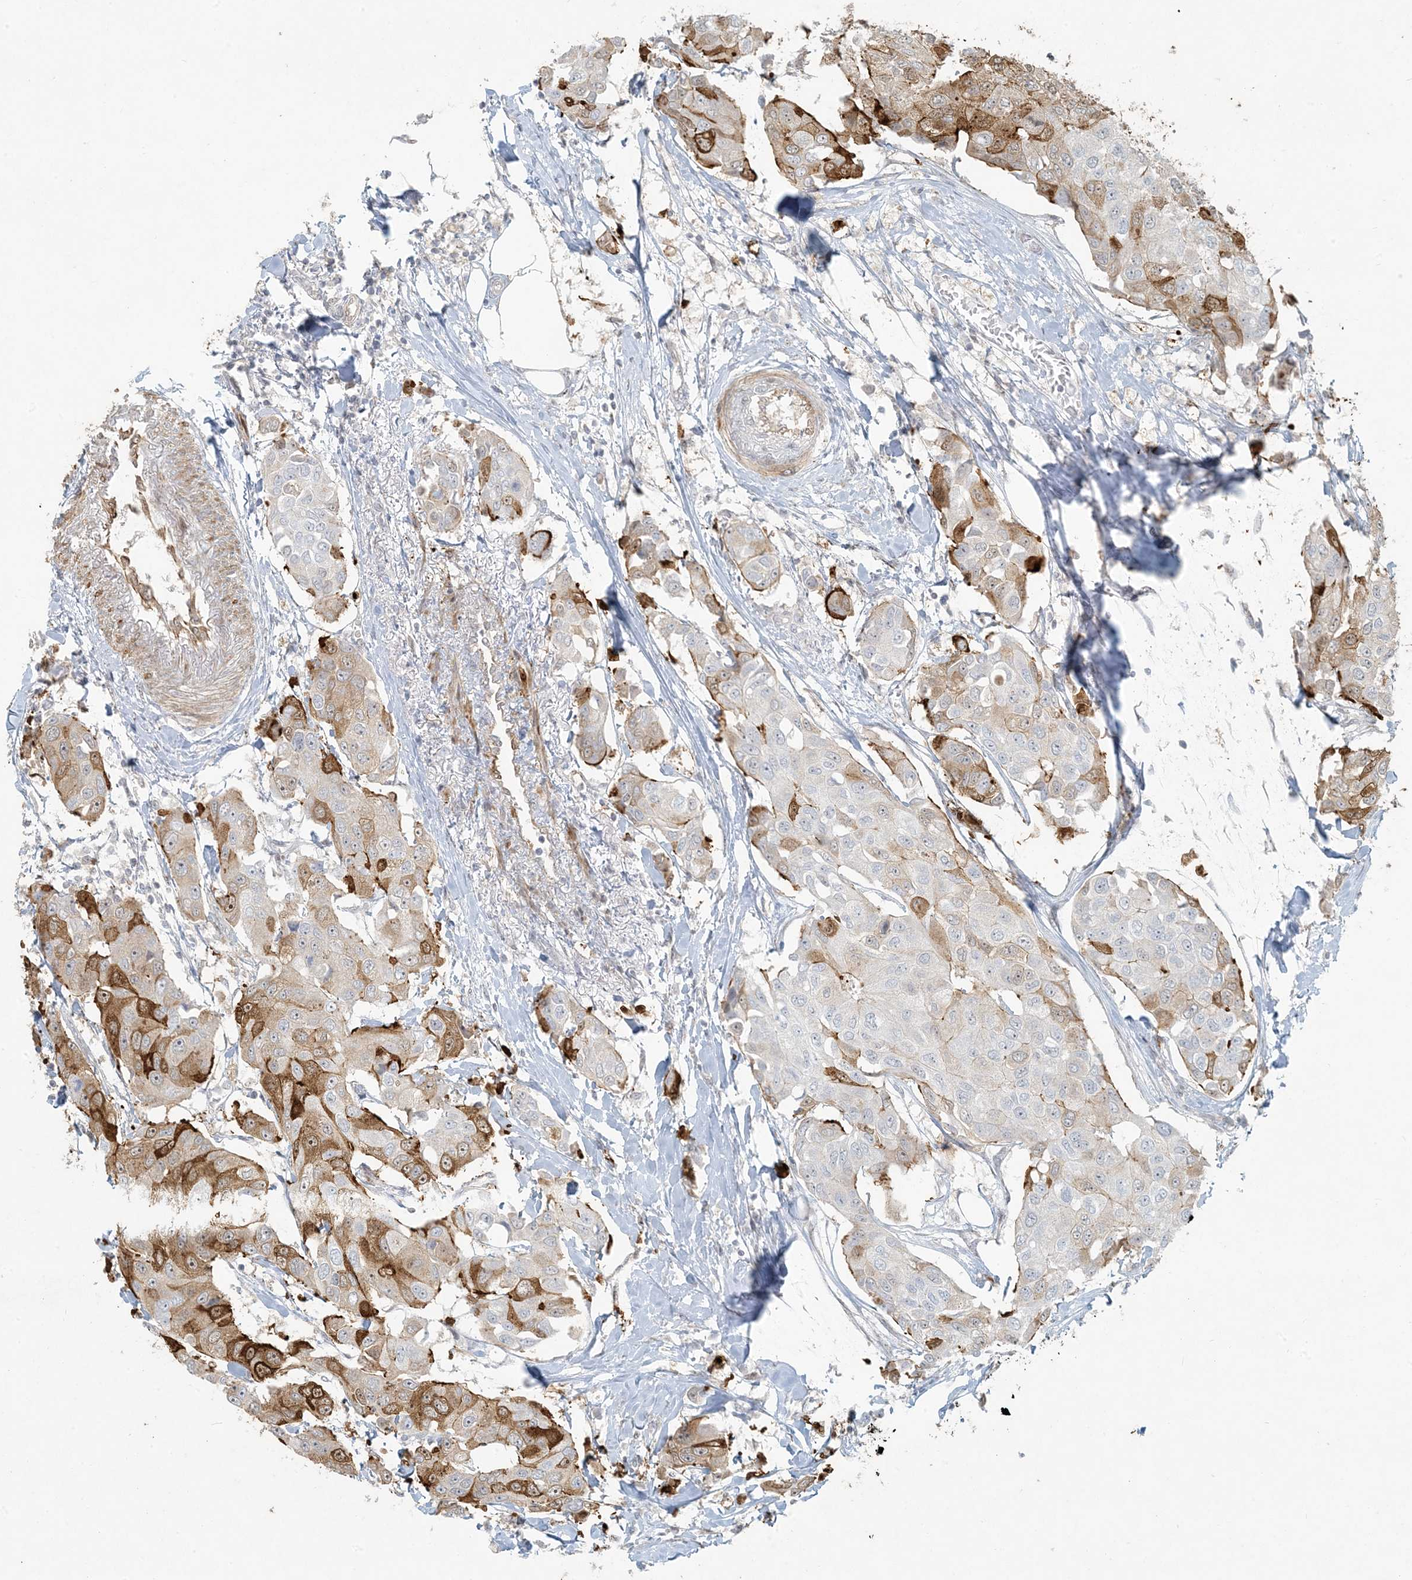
{"staining": {"intensity": "moderate", "quantity": "25%-75%", "location": "cytoplasmic/membranous"}, "tissue": "breast cancer", "cell_type": "Tumor cells", "image_type": "cancer", "snomed": [{"axis": "morphology", "description": "Duct carcinoma"}, {"axis": "topography", "description": "Breast"}], "caption": "A brown stain labels moderate cytoplasmic/membranous staining of a protein in human infiltrating ductal carcinoma (breast) tumor cells. The staining was performed using DAB (3,3'-diaminobenzidine) to visualize the protein expression in brown, while the nuclei were stained in blue with hematoxylin (Magnification: 20x).", "gene": "BCORL1", "patient": {"sex": "female", "age": 80}}